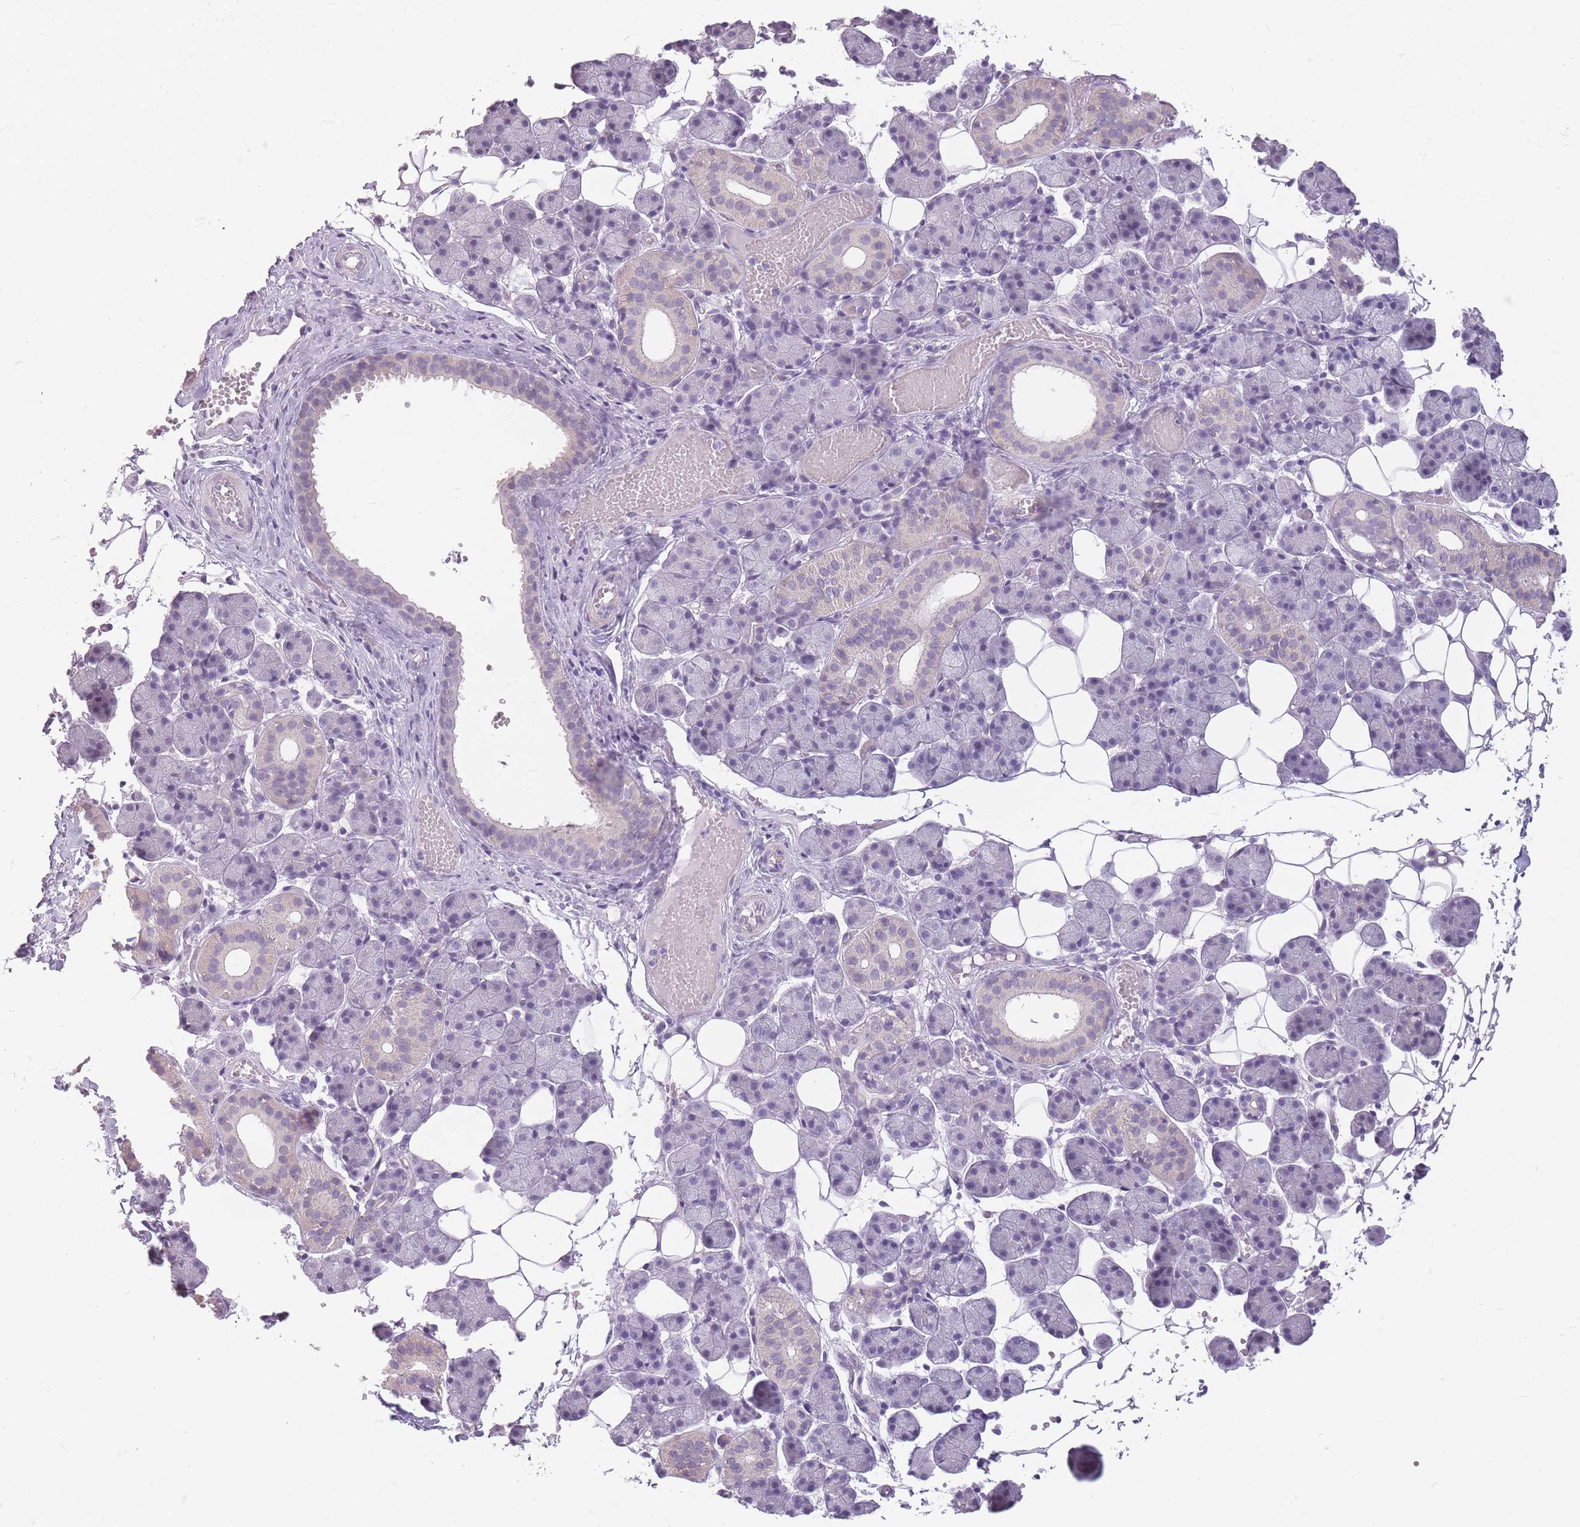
{"staining": {"intensity": "negative", "quantity": "none", "location": "none"}, "tissue": "salivary gland", "cell_type": "Glandular cells", "image_type": "normal", "snomed": [{"axis": "morphology", "description": "Normal tissue, NOS"}, {"axis": "topography", "description": "Salivary gland"}], "caption": "This photomicrograph is of unremarkable salivary gland stained with IHC to label a protein in brown with the nuclei are counter-stained blue. There is no expression in glandular cells. (DAB (3,3'-diaminobenzidine) immunohistochemistry (IHC) visualized using brightfield microscopy, high magnification).", "gene": "TMEM236", "patient": {"sex": "female", "age": 33}}